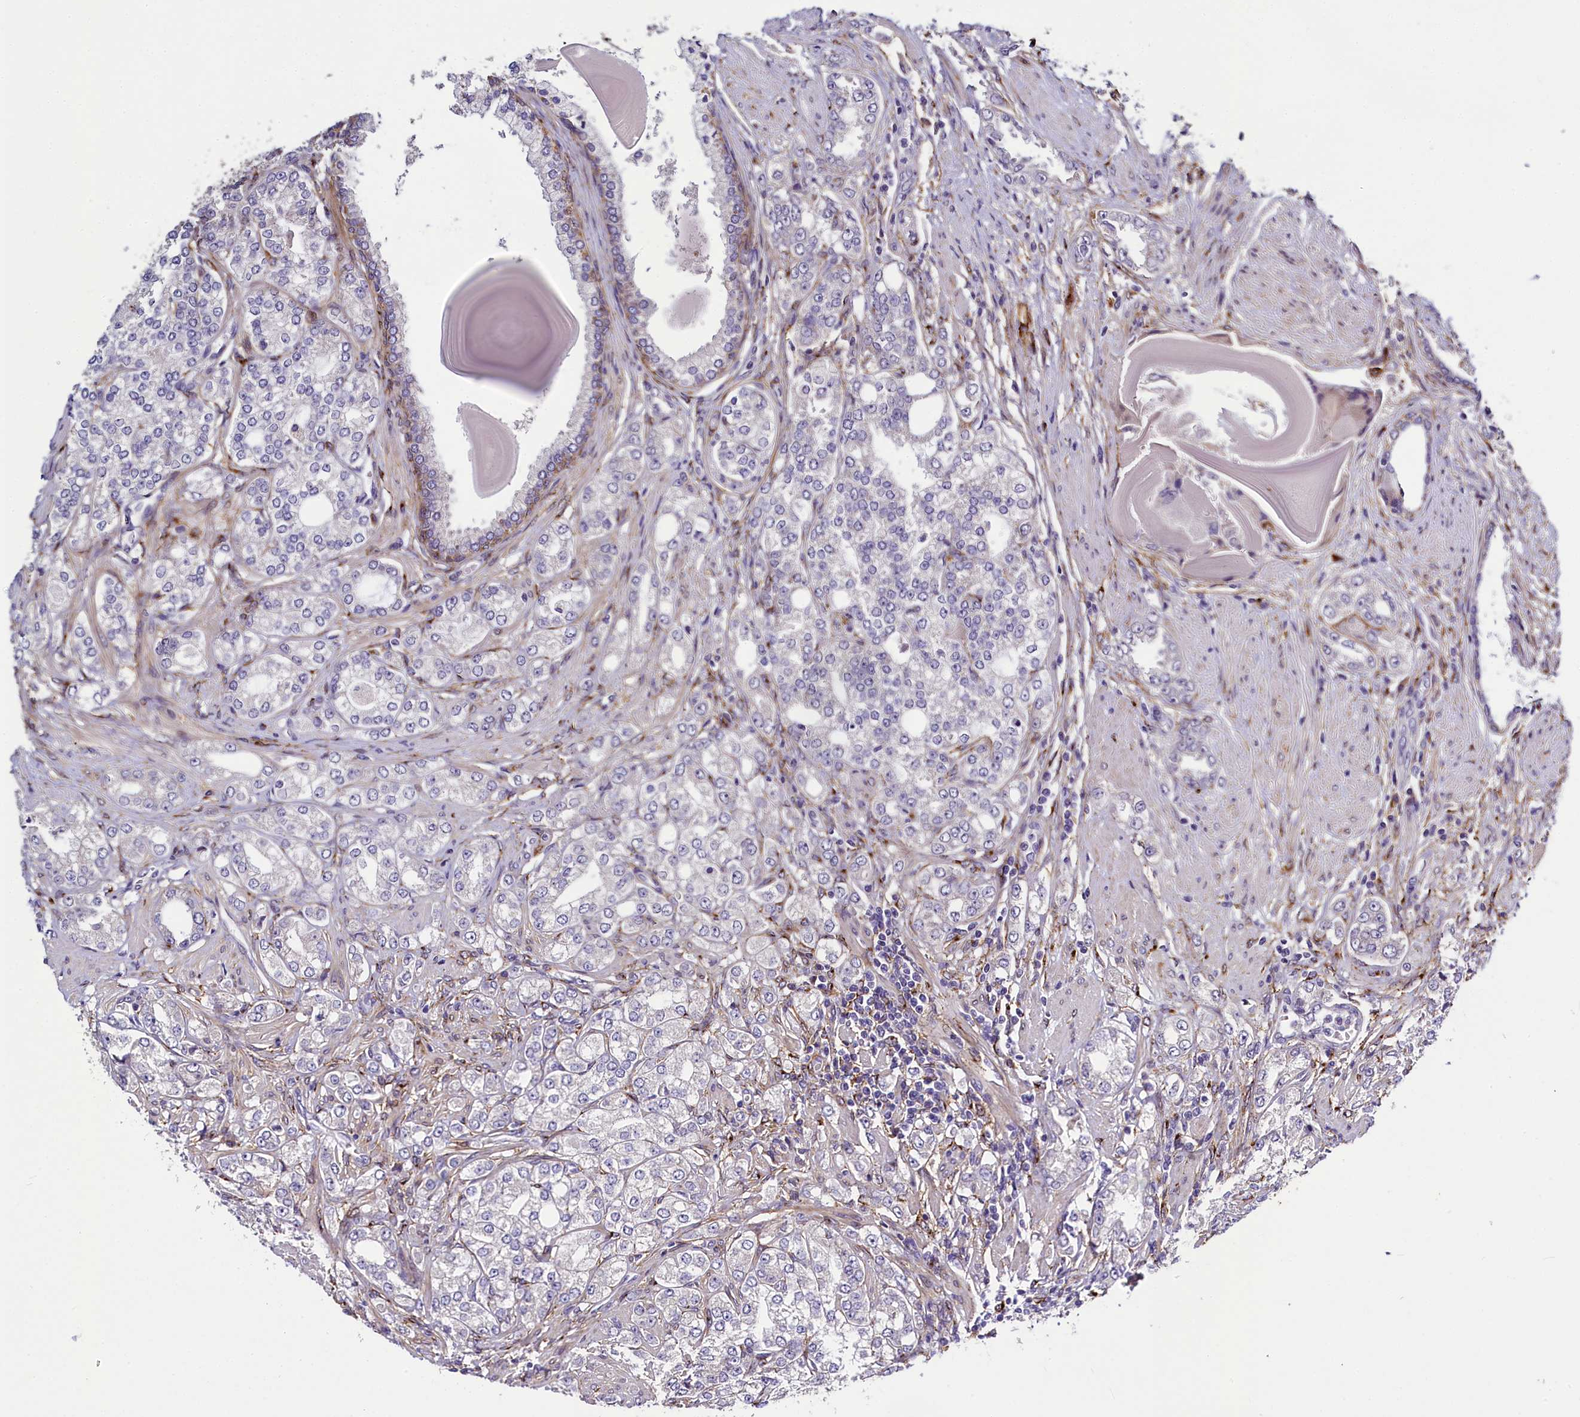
{"staining": {"intensity": "negative", "quantity": "none", "location": "none"}, "tissue": "prostate cancer", "cell_type": "Tumor cells", "image_type": "cancer", "snomed": [{"axis": "morphology", "description": "Adenocarcinoma, High grade"}, {"axis": "topography", "description": "Prostate"}], "caption": "High power microscopy histopathology image of an immunohistochemistry (IHC) image of prostate cancer (adenocarcinoma (high-grade)), revealing no significant positivity in tumor cells.", "gene": "MRC2", "patient": {"sex": "male", "age": 64}}